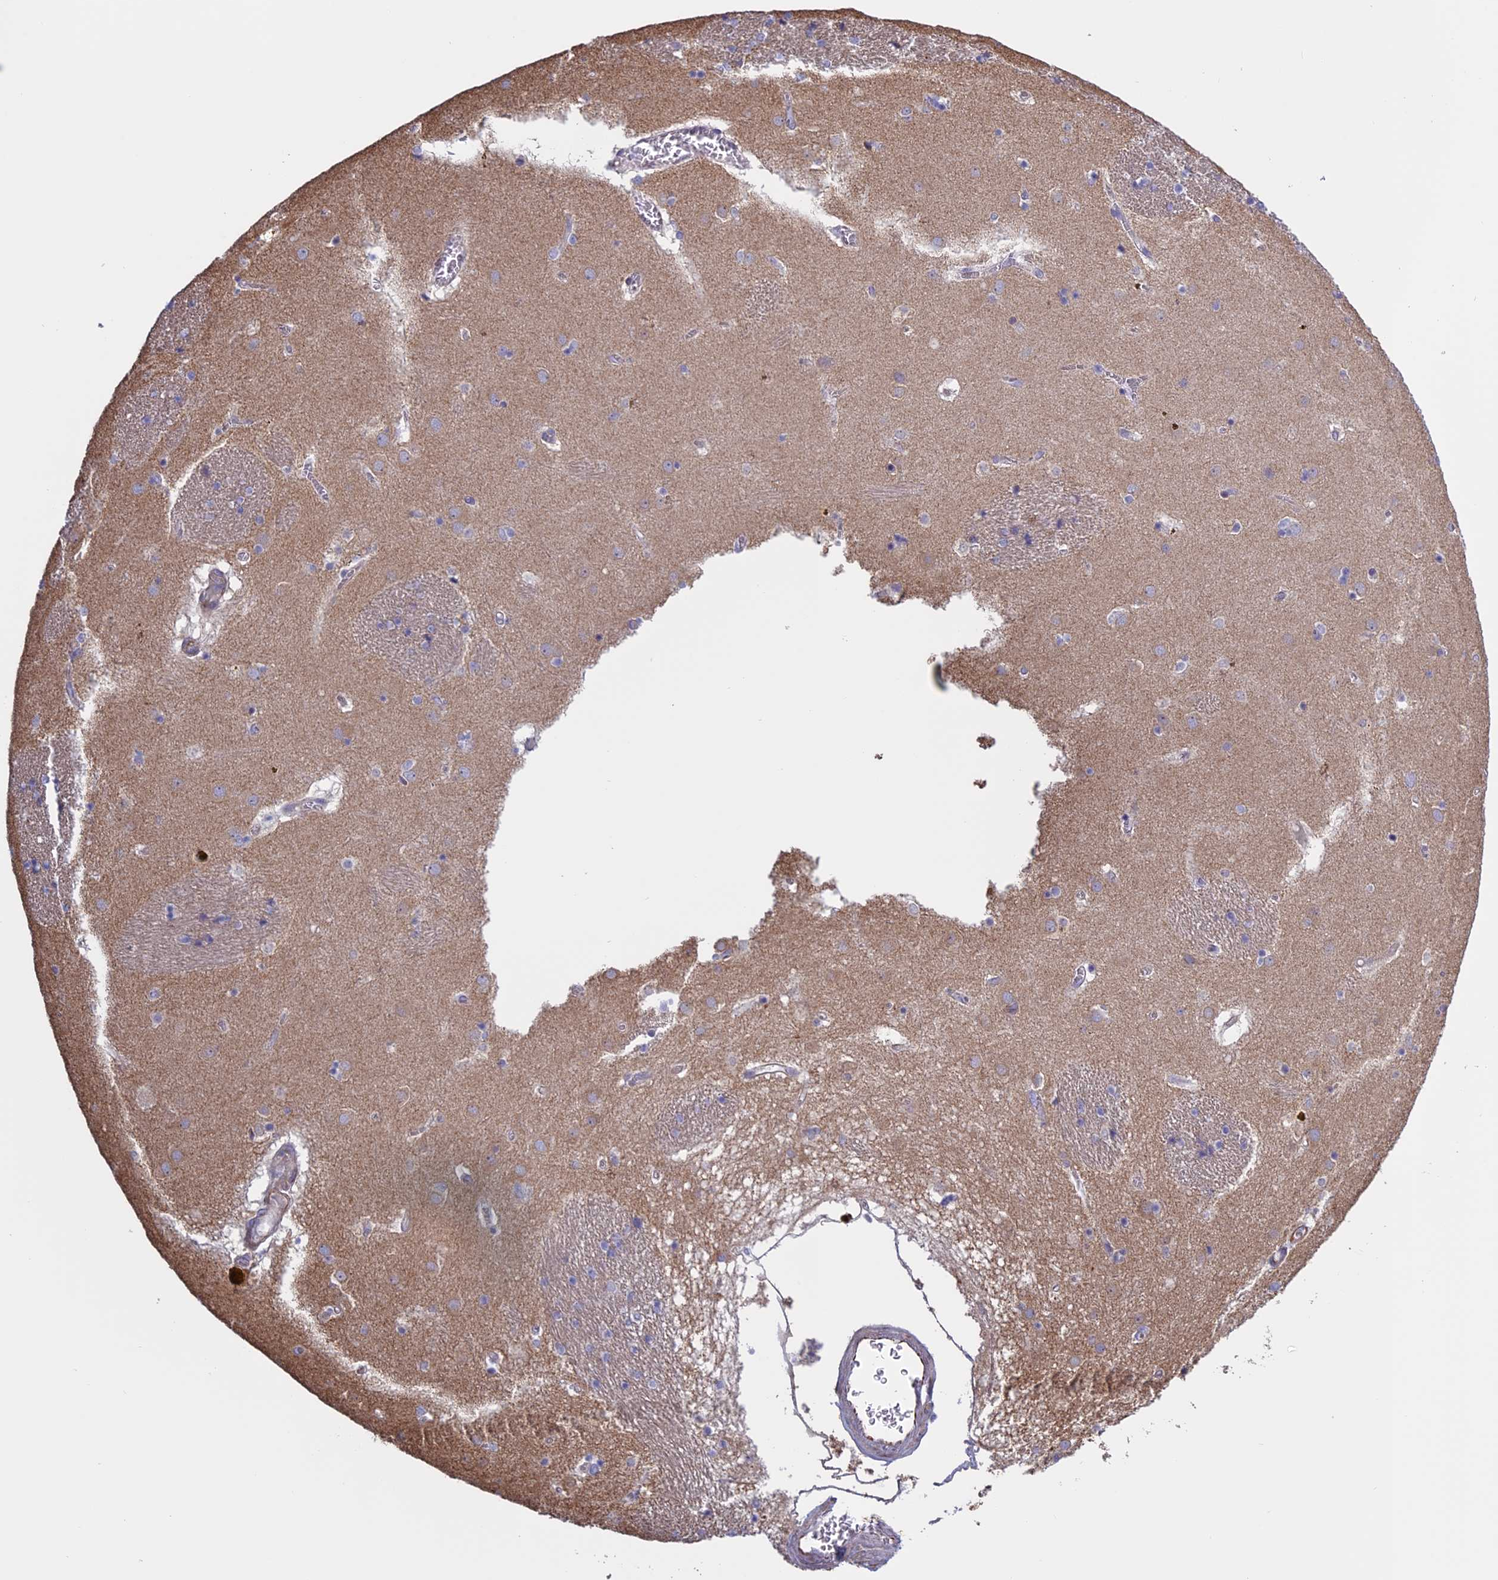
{"staining": {"intensity": "negative", "quantity": "none", "location": "none"}, "tissue": "caudate", "cell_type": "Glial cells", "image_type": "normal", "snomed": [{"axis": "morphology", "description": "Normal tissue, NOS"}, {"axis": "topography", "description": "Lateral ventricle wall"}], "caption": "Glial cells show no significant staining in normal caudate.", "gene": "BCL2L10", "patient": {"sex": "male", "age": 70}}